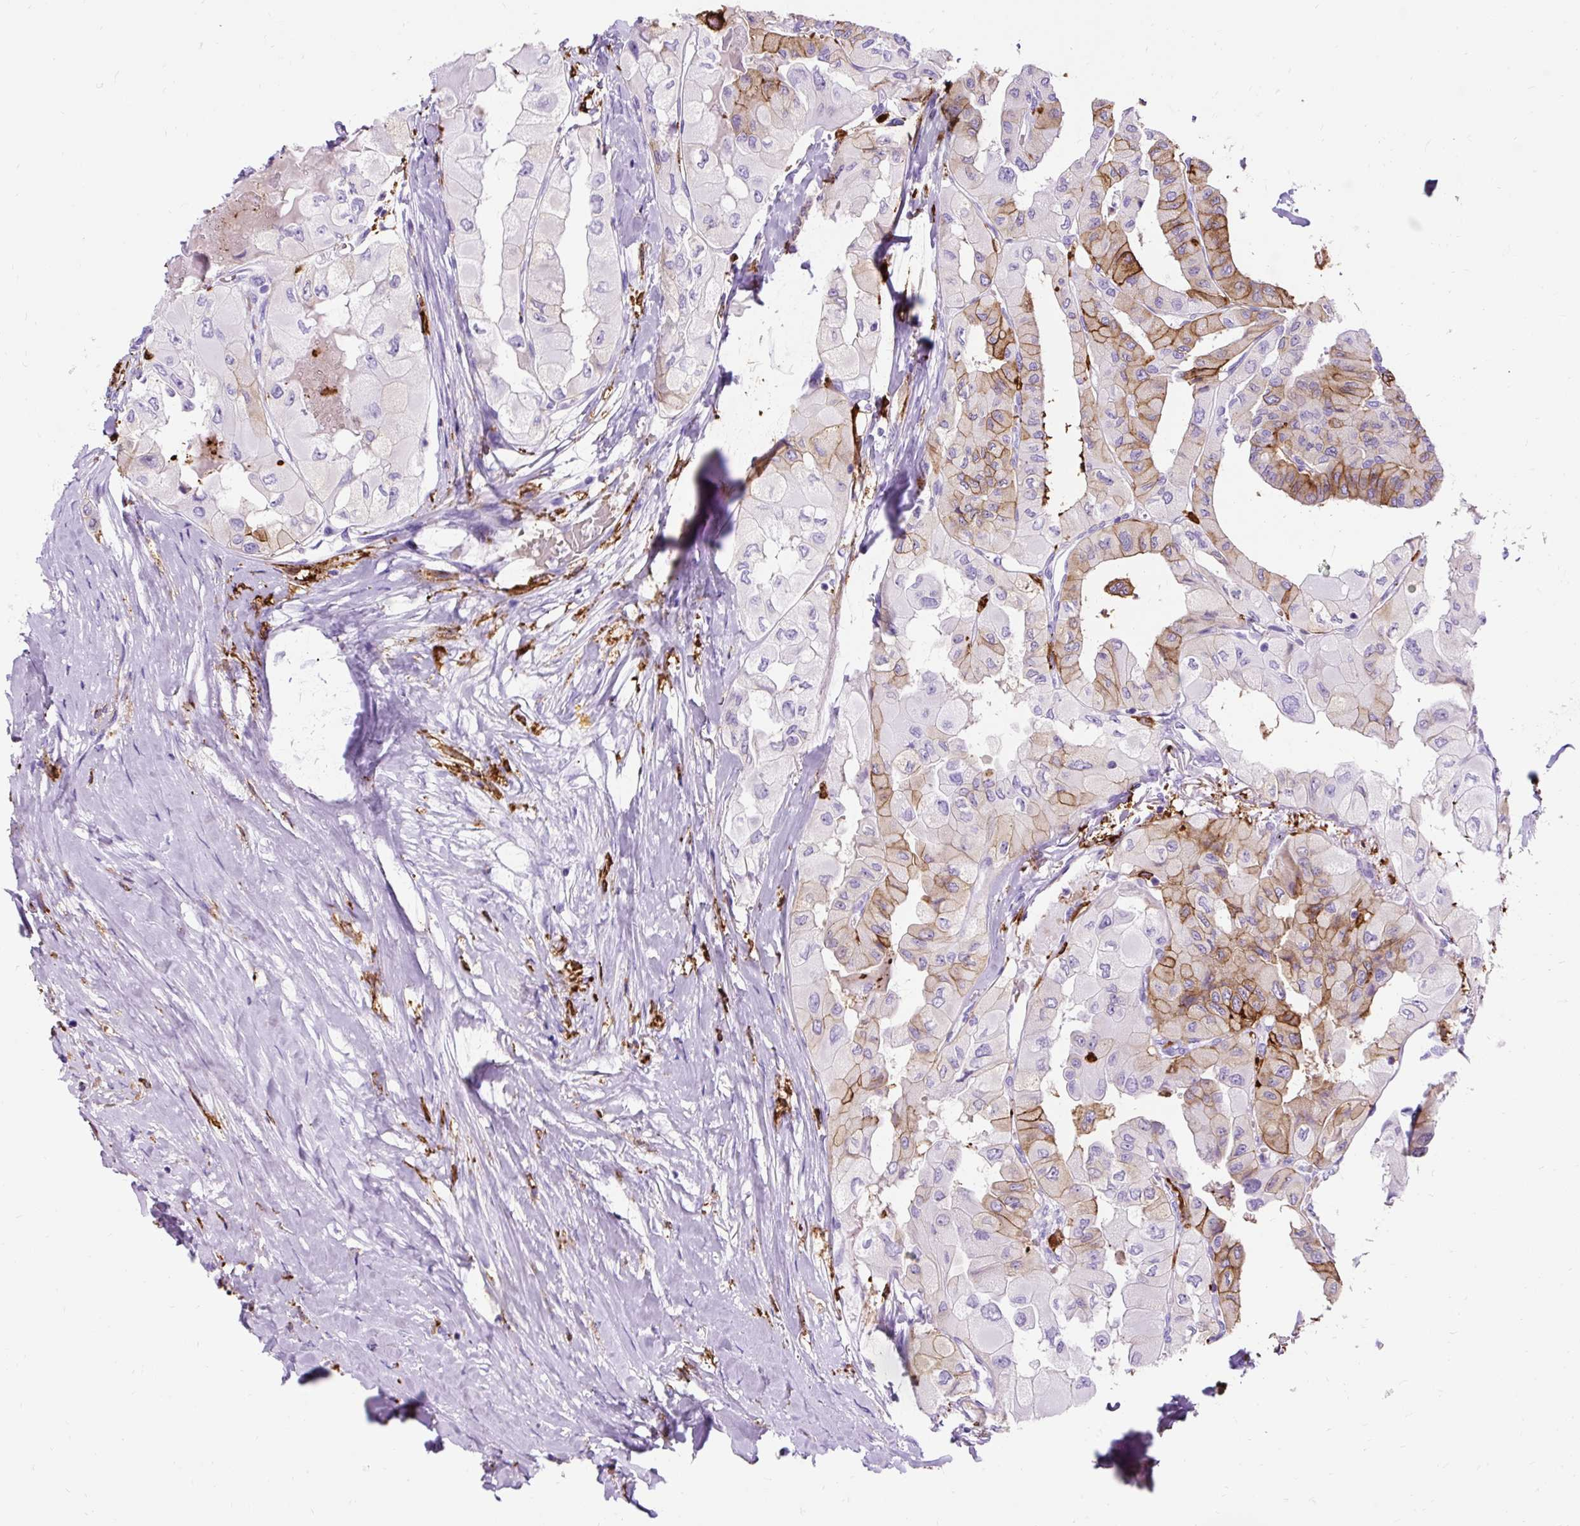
{"staining": {"intensity": "moderate", "quantity": "25%-75%", "location": "cytoplasmic/membranous"}, "tissue": "thyroid cancer", "cell_type": "Tumor cells", "image_type": "cancer", "snomed": [{"axis": "morphology", "description": "Normal tissue, NOS"}, {"axis": "morphology", "description": "Papillary adenocarcinoma, NOS"}, {"axis": "topography", "description": "Thyroid gland"}], "caption": "A histopathology image of human papillary adenocarcinoma (thyroid) stained for a protein exhibits moderate cytoplasmic/membranous brown staining in tumor cells.", "gene": "HLA-DRA", "patient": {"sex": "female", "age": 59}}